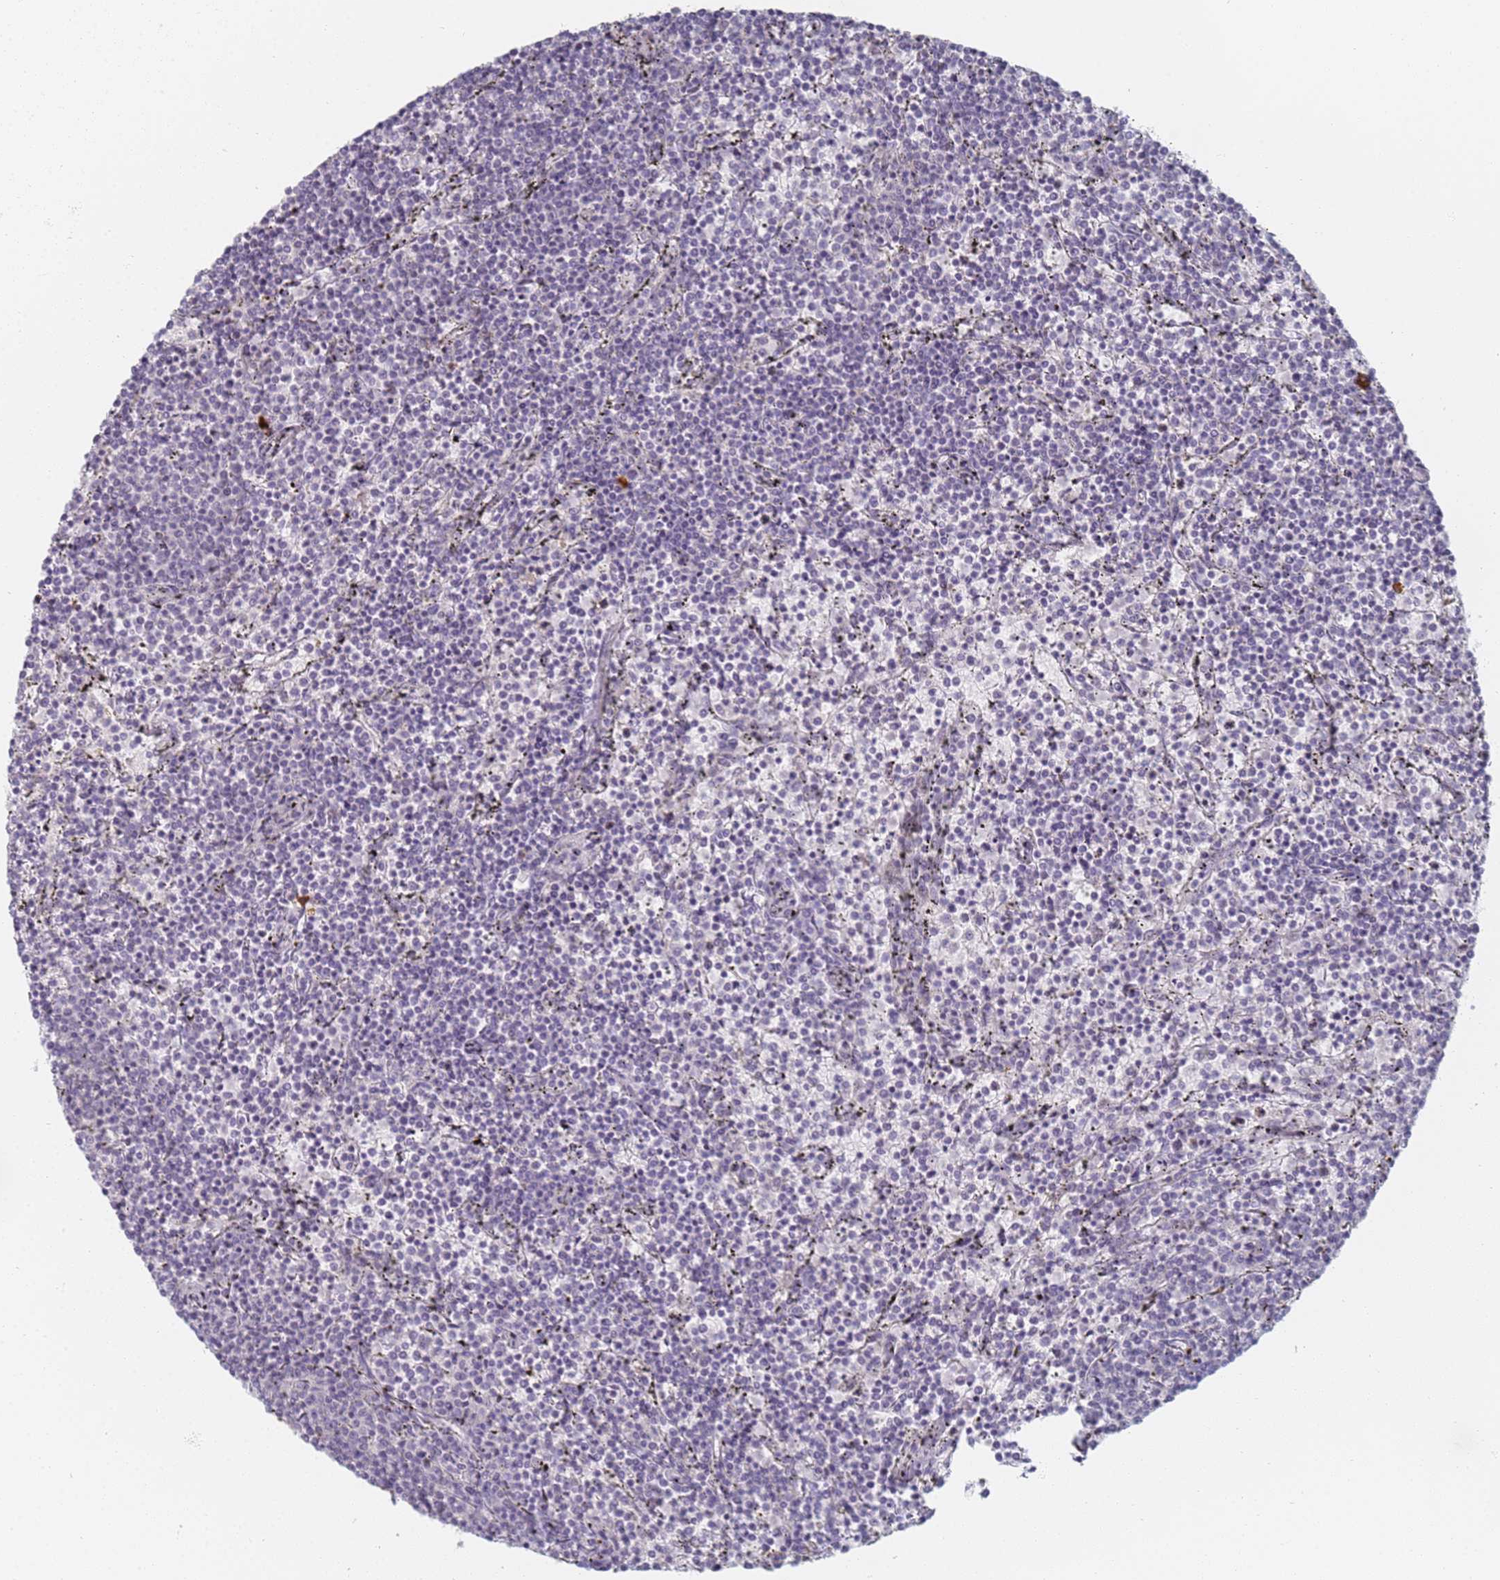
{"staining": {"intensity": "negative", "quantity": "none", "location": "none"}, "tissue": "lymphoma", "cell_type": "Tumor cells", "image_type": "cancer", "snomed": [{"axis": "morphology", "description": "Malignant lymphoma, non-Hodgkin's type, Low grade"}, {"axis": "topography", "description": "Spleen"}], "caption": "High magnification brightfield microscopy of lymphoma stained with DAB (3,3'-diaminobenzidine) (brown) and counterstained with hematoxylin (blue): tumor cells show no significant staining.", "gene": "SLC38A9", "patient": {"sex": "female", "age": 50}}